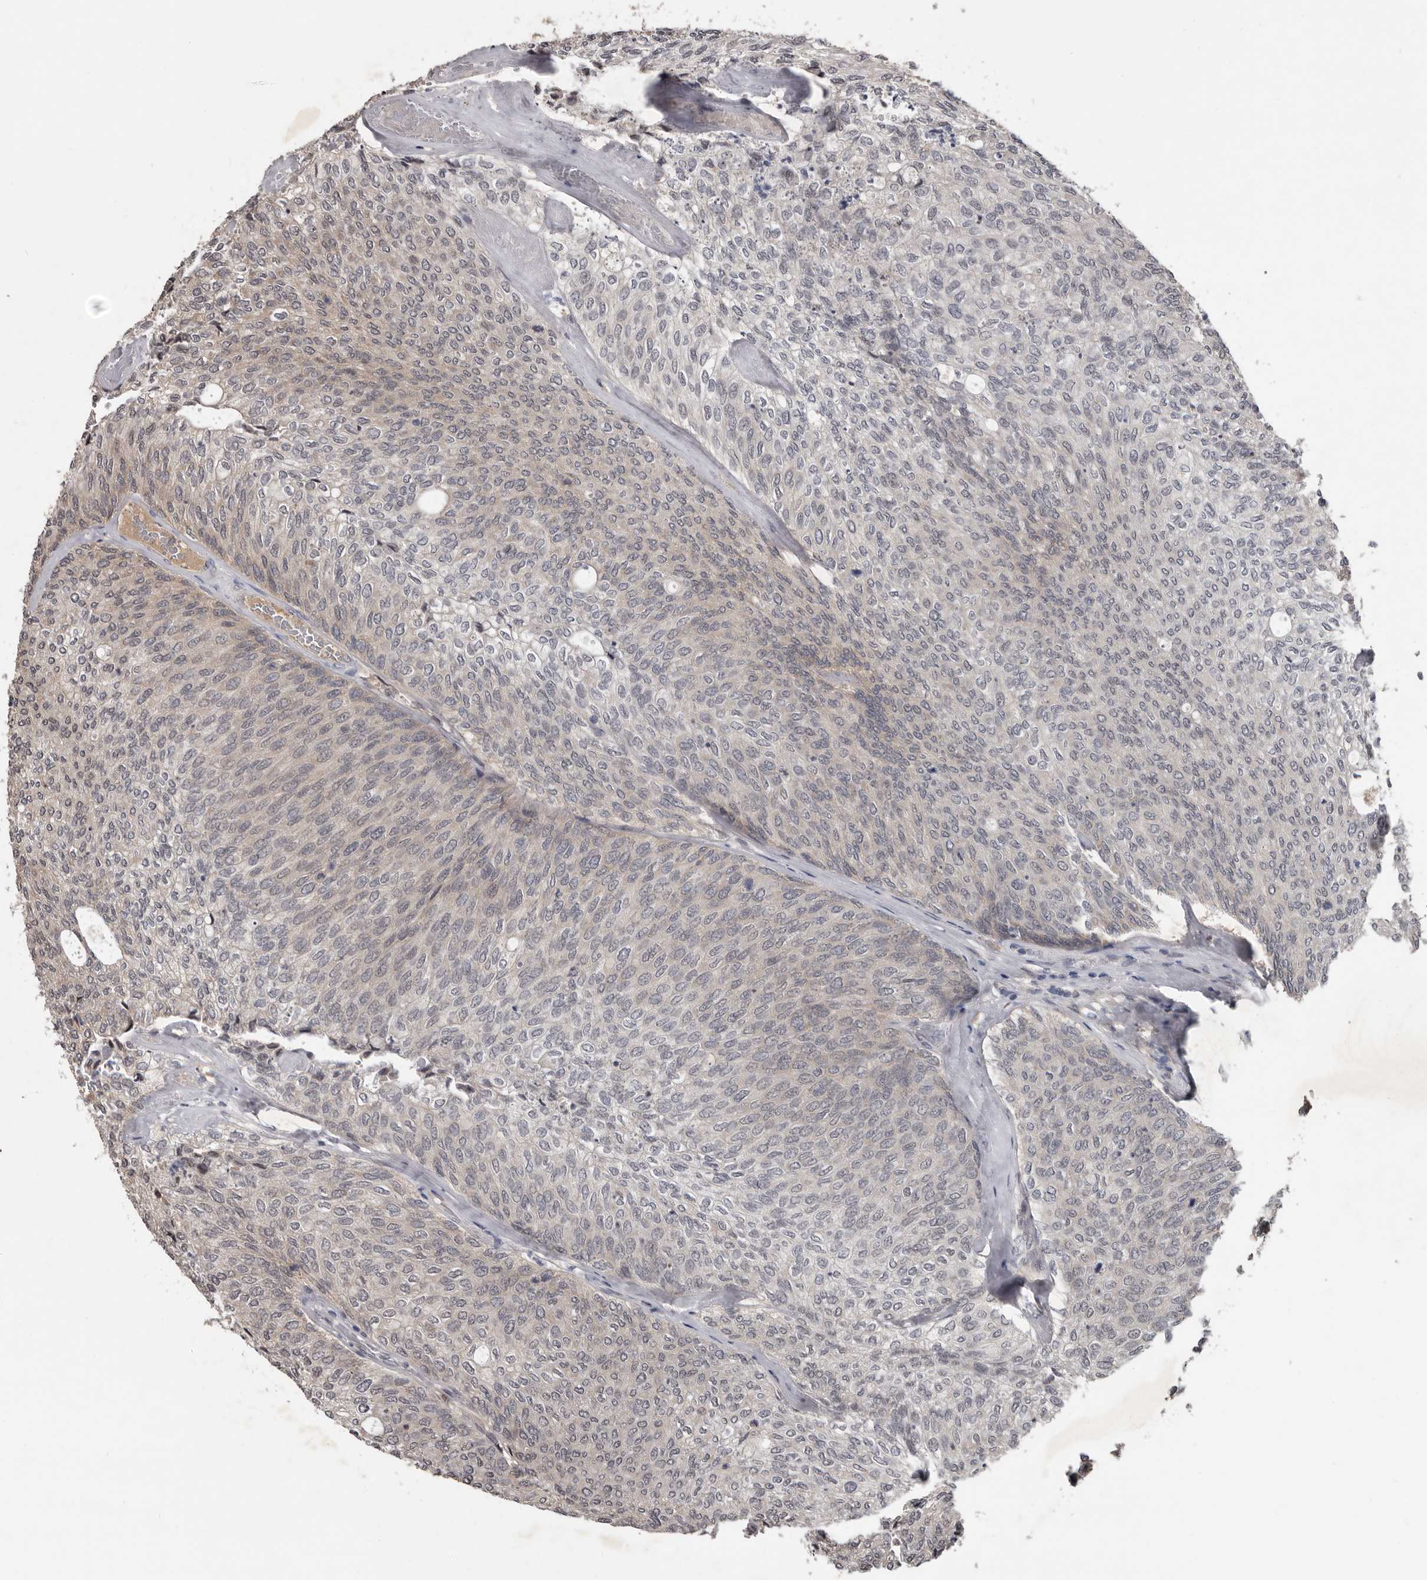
{"staining": {"intensity": "moderate", "quantity": "<25%", "location": "cytoplasmic/membranous"}, "tissue": "urothelial cancer", "cell_type": "Tumor cells", "image_type": "cancer", "snomed": [{"axis": "morphology", "description": "Urothelial carcinoma, Low grade"}, {"axis": "topography", "description": "Urinary bladder"}], "caption": "A brown stain labels moderate cytoplasmic/membranous staining of a protein in urothelial cancer tumor cells. The staining was performed using DAB, with brown indicating positive protein expression. Nuclei are stained blue with hematoxylin.", "gene": "AHR", "patient": {"sex": "female", "age": 79}}